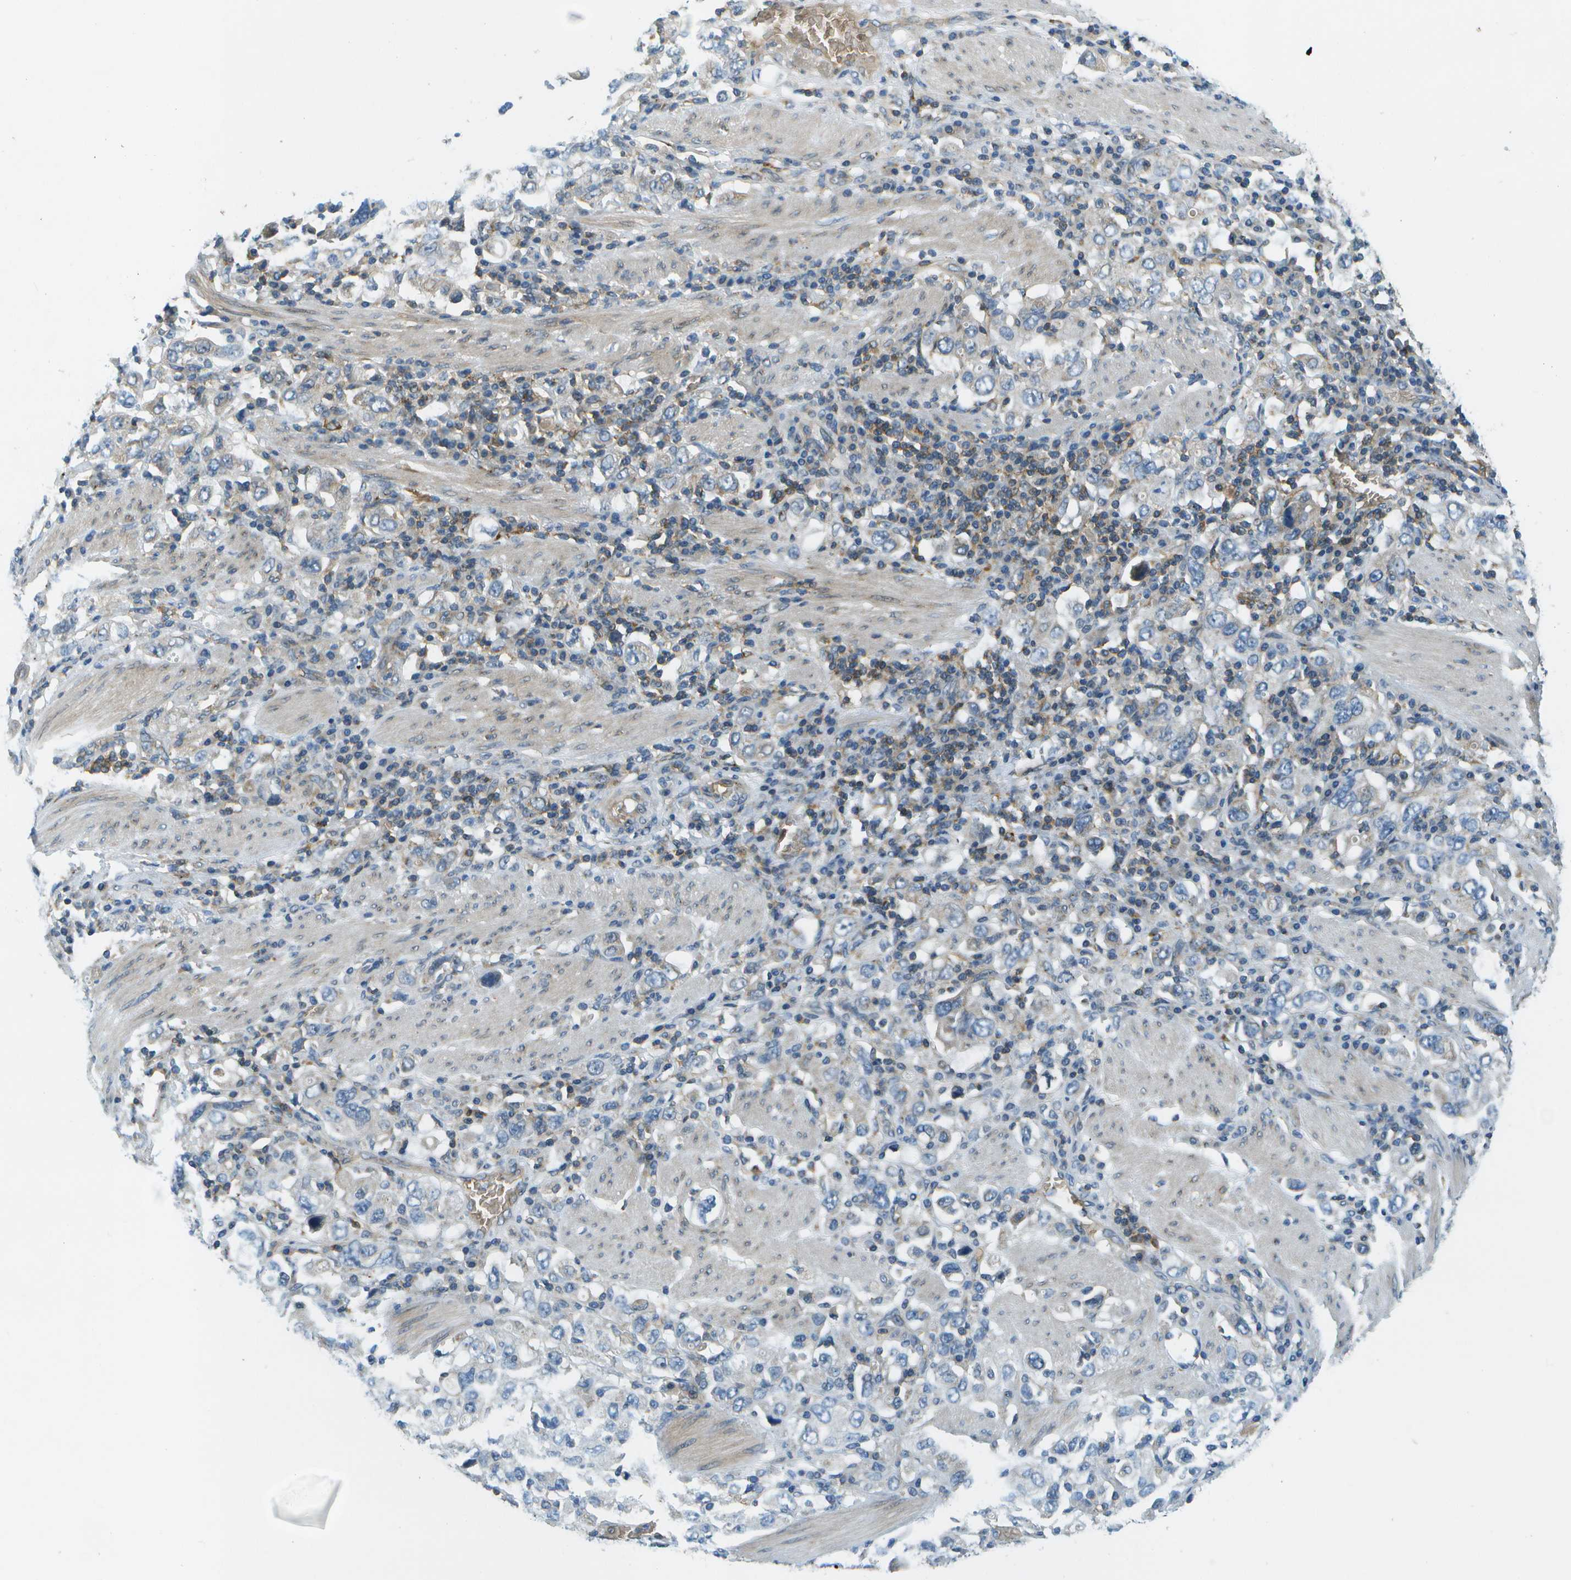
{"staining": {"intensity": "negative", "quantity": "none", "location": "none"}, "tissue": "stomach cancer", "cell_type": "Tumor cells", "image_type": "cancer", "snomed": [{"axis": "morphology", "description": "Adenocarcinoma, NOS"}, {"axis": "topography", "description": "Stomach, upper"}], "caption": "This is an immunohistochemistry image of human stomach adenocarcinoma. There is no positivity in tumor cells.", "gene": "CTIF", "patient": {"sex": "male", "age": 62}}